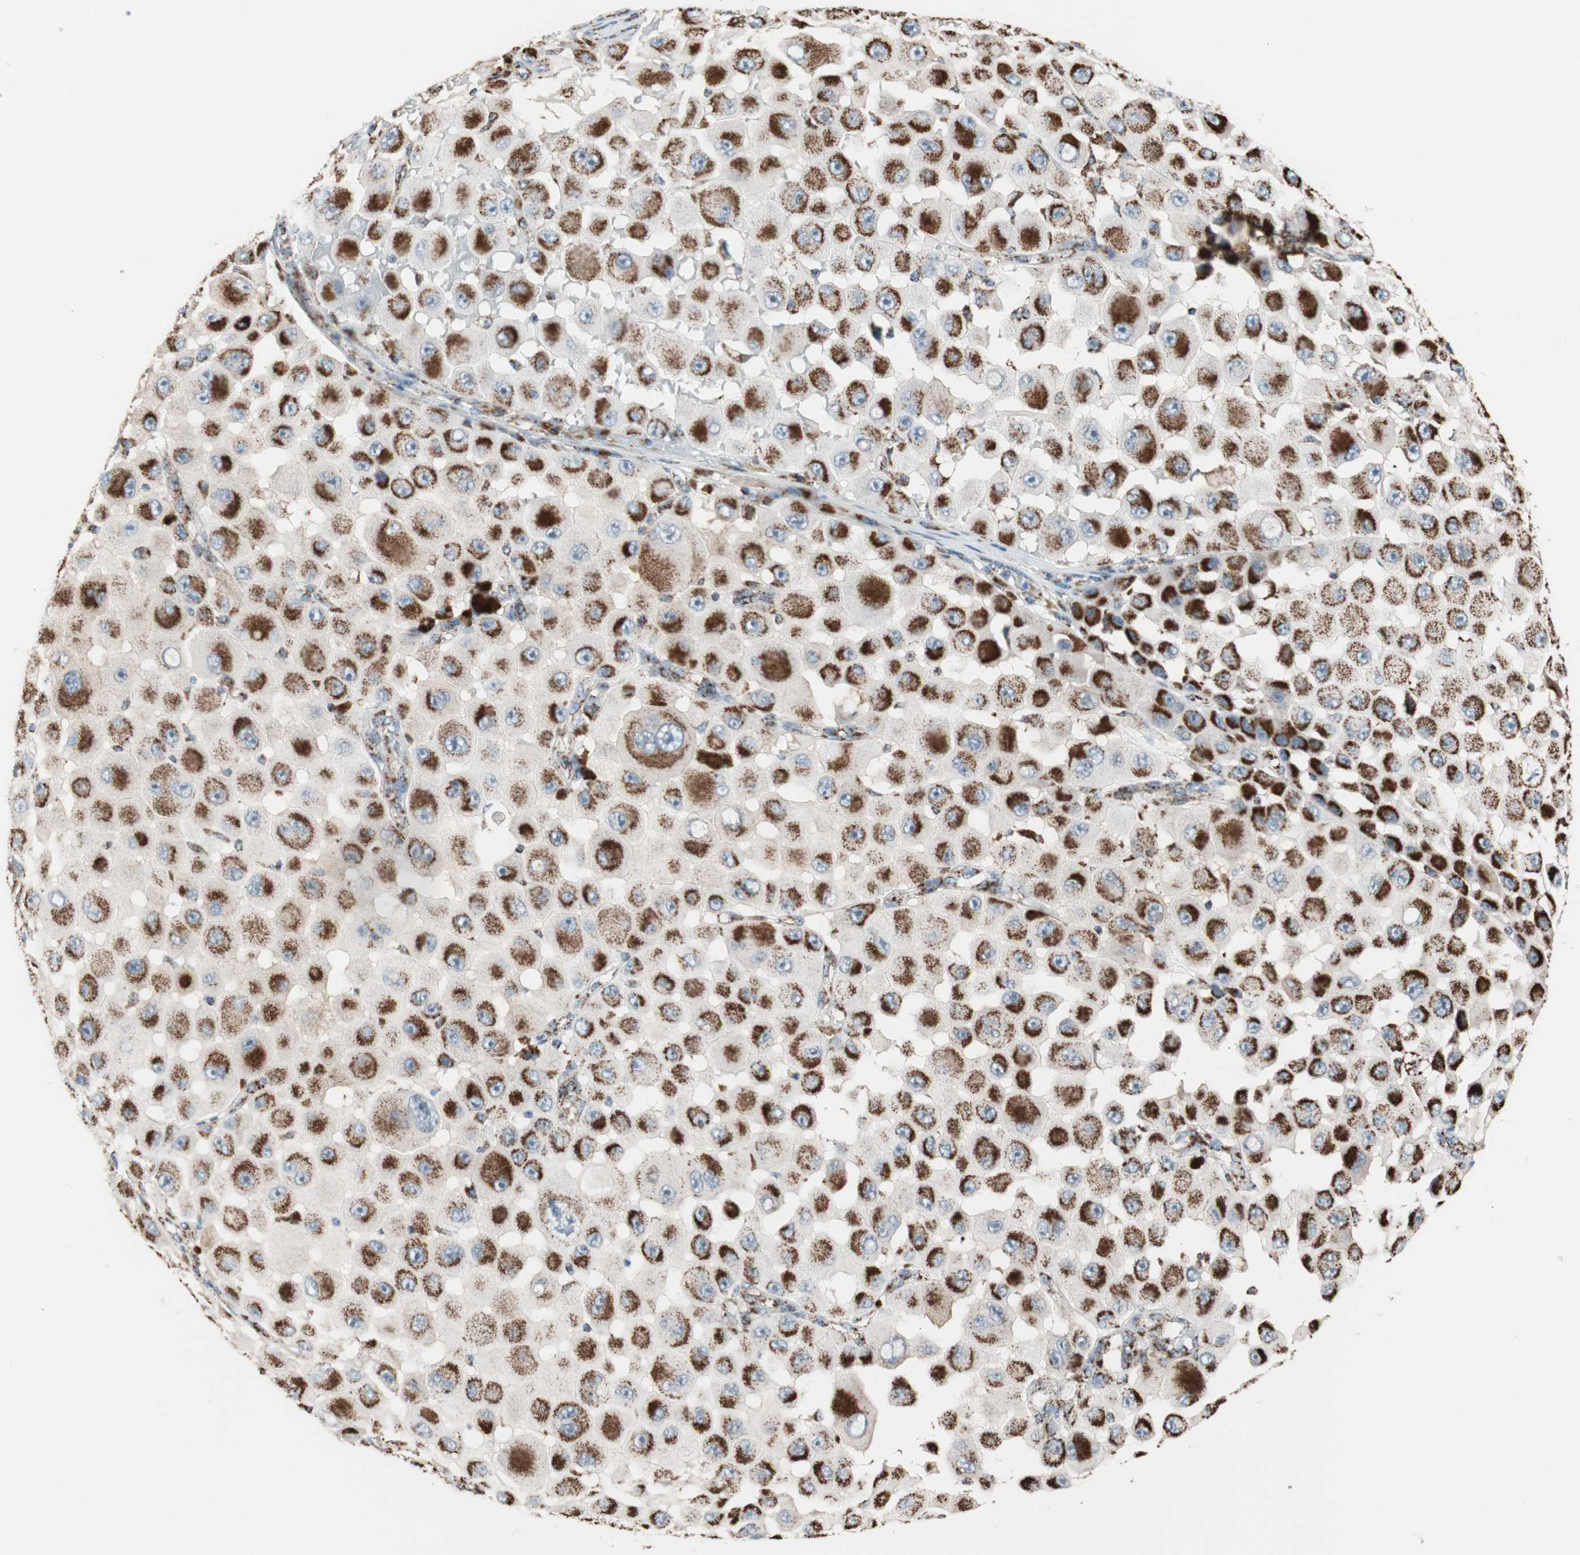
{"staining": {"intensity": "strong", "quantity": ">75%", "location": "cytoplasmic/membranous"}, "tissue": "melanoma", "cell_type": "Tumor cells", "image_type": "cancer", "snomed": [{"axis": "morphology", "description": "Malignant melanoma, NOS"}, {"axis": "topography", "description": "Skin"}], "caption": "This photomicrograph exhibits melanoma stained with IHC to label a protein in brown. The cytoplasmic/membranous of tumor cells show strong positivity for the protein. Nuclei are counter-stained blue.", "gene": "PCSK4", "patient": {"sex": "female", "age": 81}}